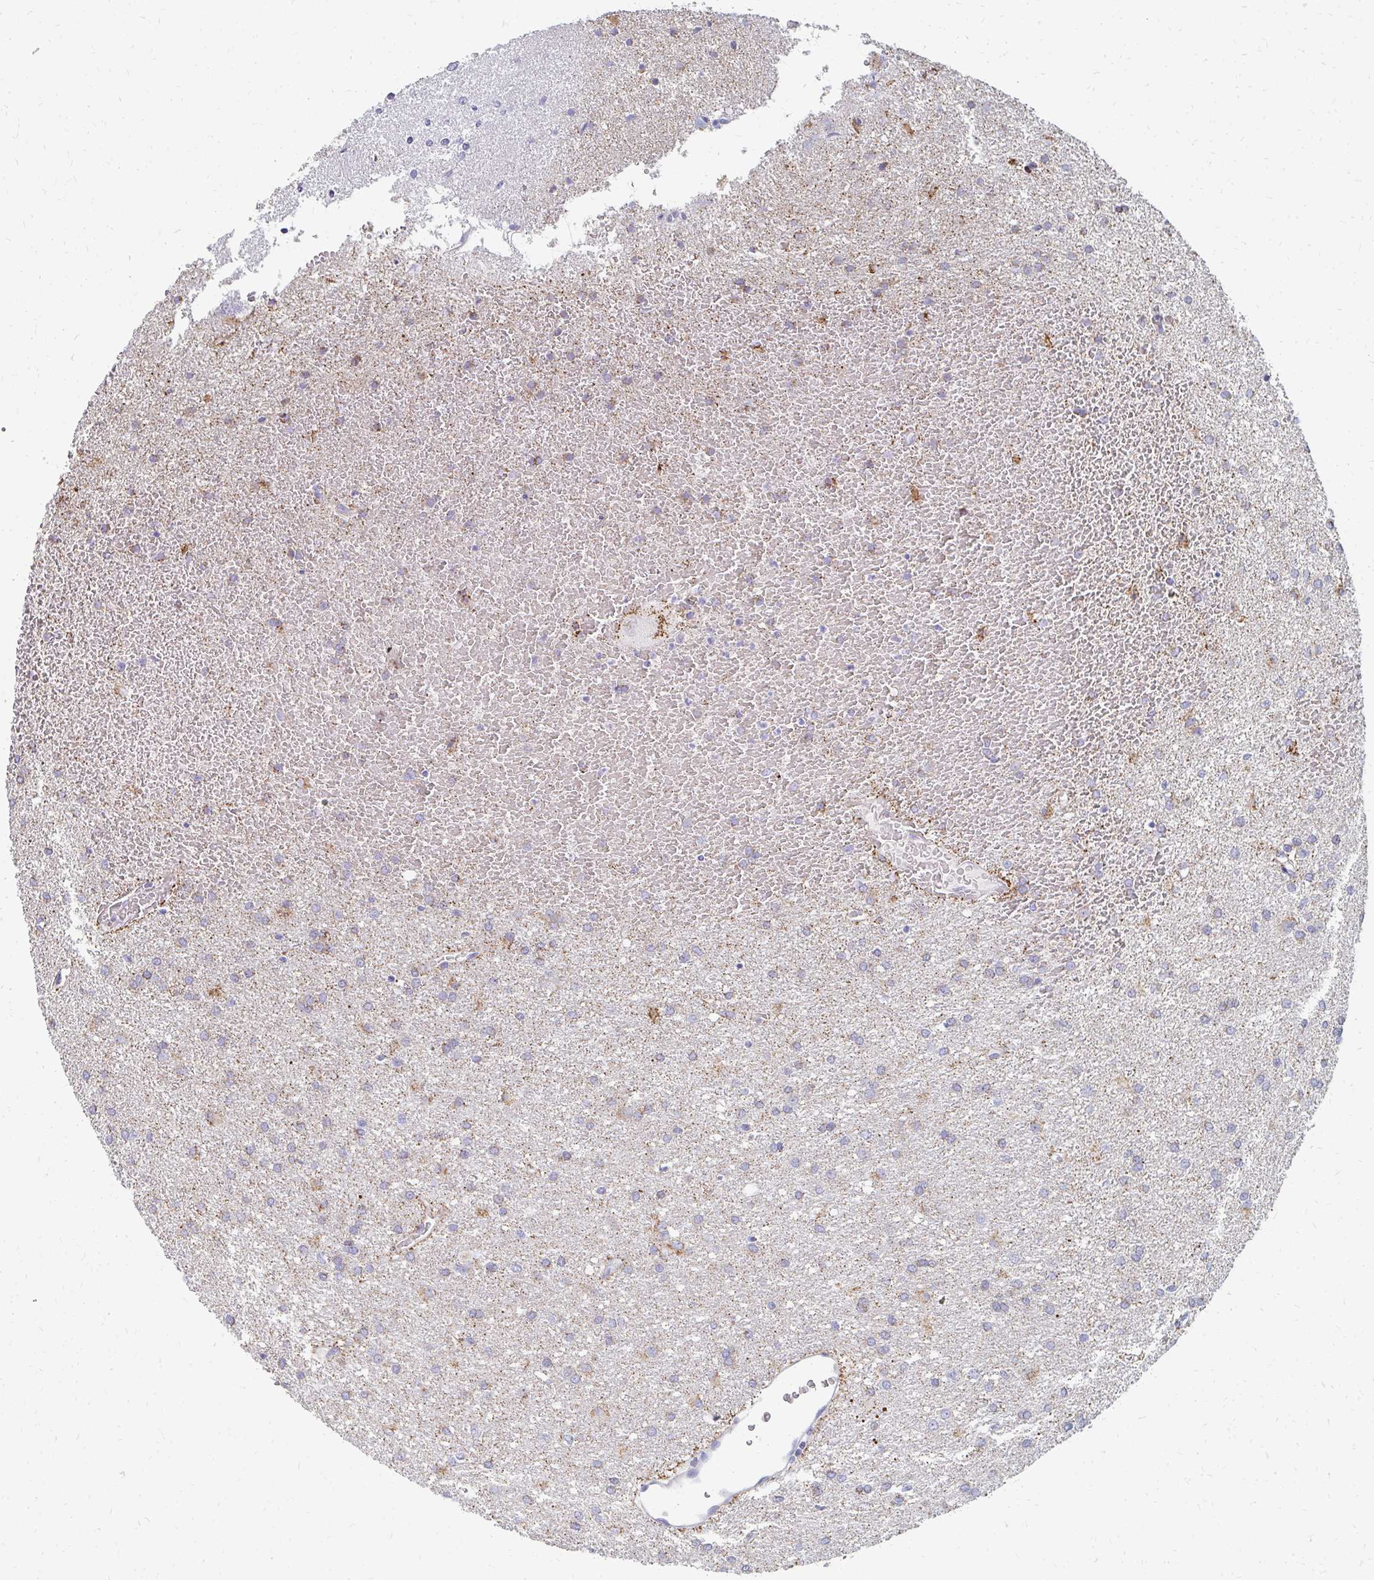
{"staining": {"intensity": "weak", "quantity": "25%-75%", "location": "cytoplasmic/membranous"}, "tissue": "glioma", "cell_type": "Tumor cells", "image_type": "cancer", "snomed": [{"axis": "morphology", "description": "Glioma, malignant, High grade"}, {"axis": "topography", "description": "Brain"}], "caption": "Glioma was stained to show a protein in brown. There is low levels of weak cytoplasmic/membranous staining in about 25%-75% of tumor cells. Using DAB (brown) and hematoxylin (blue) stains, captured at high magnification using brightfield microscopy.", "gene": "OR10V1", "patient": {"sex": "female", "age": 50}}